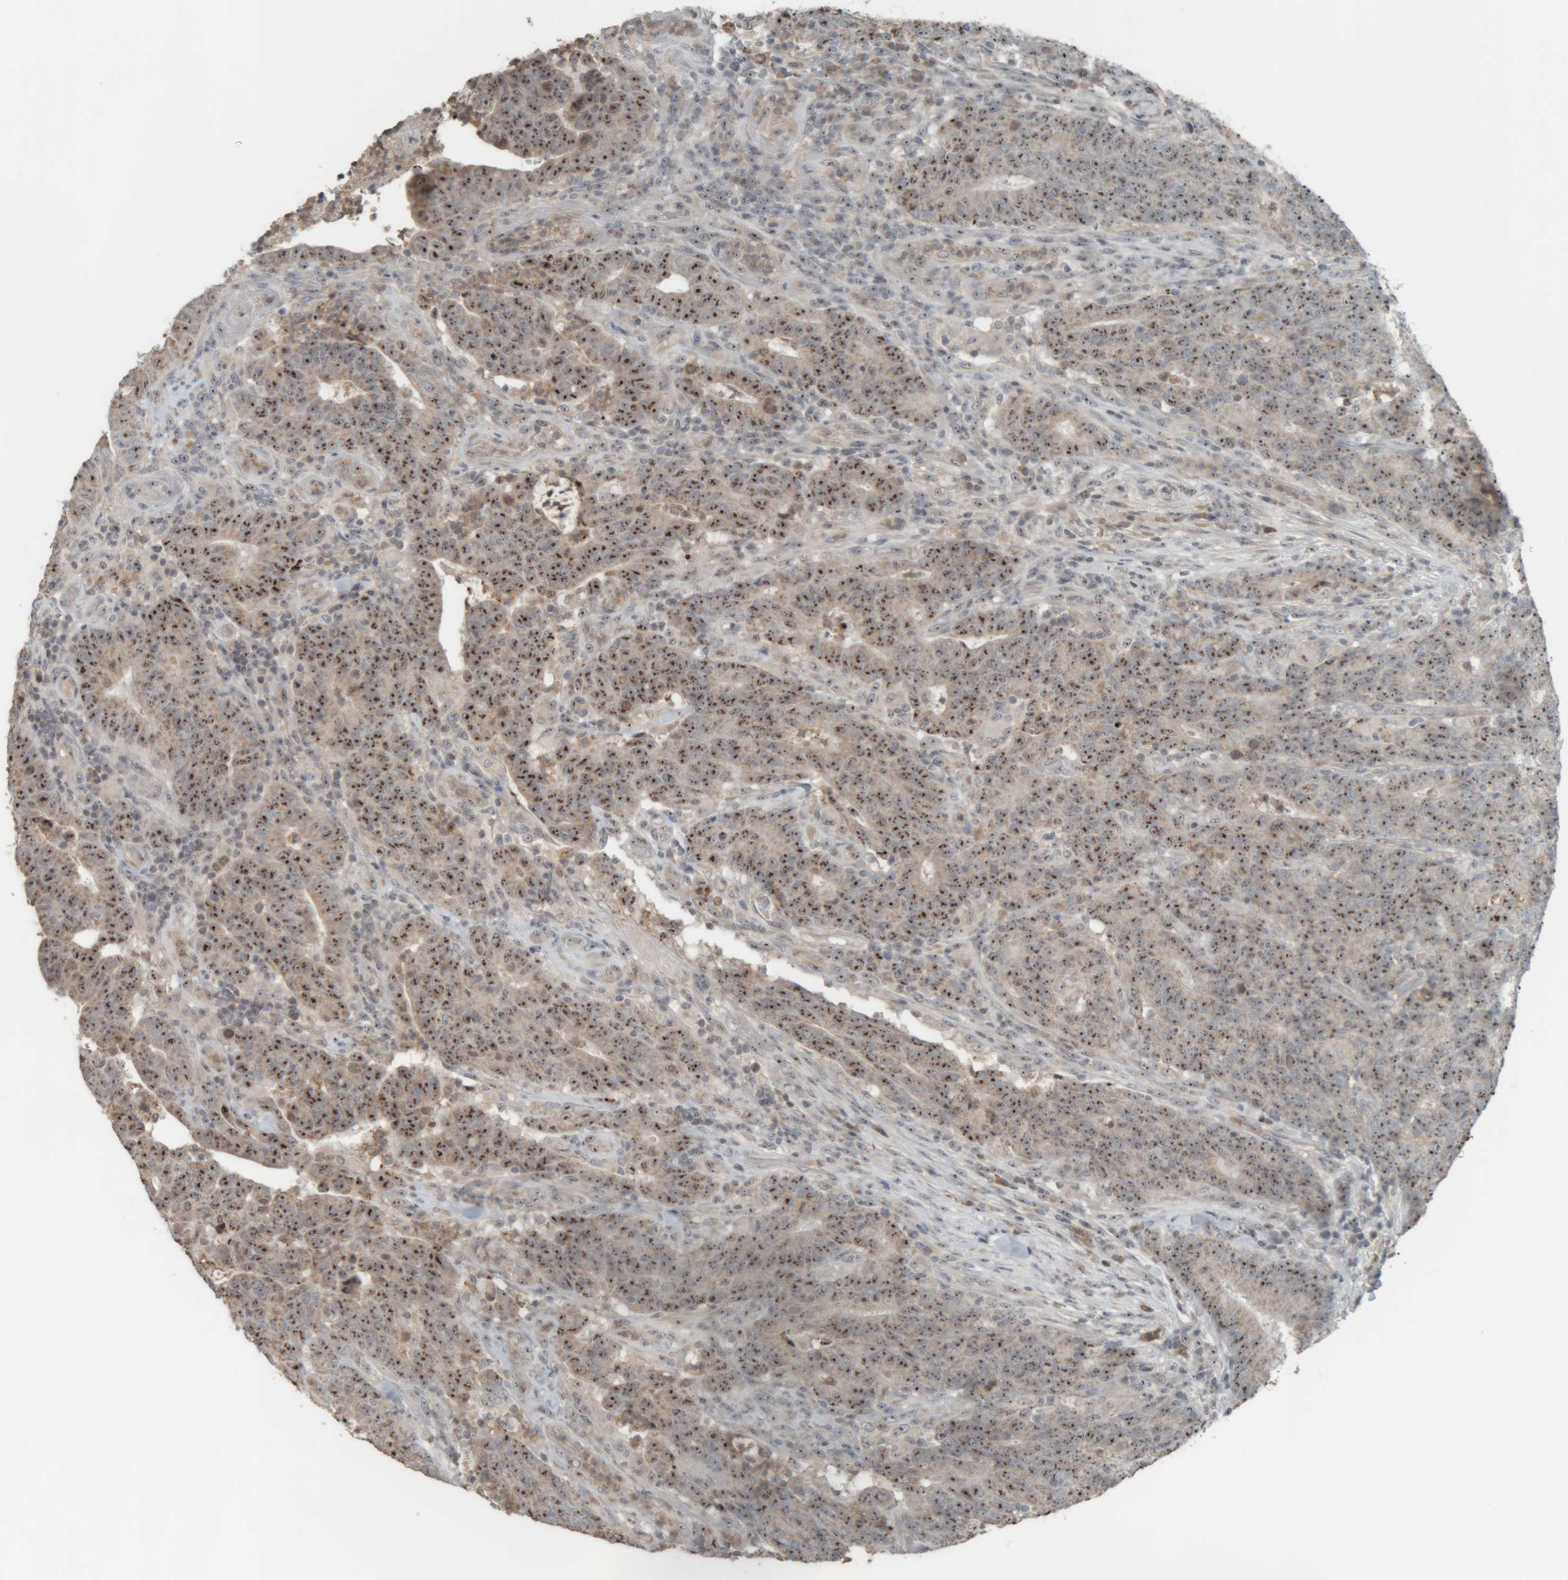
{"staining": {"intensity": "moderate", "quantity": ">75%", "location": "nuclear"}, "tissue": "colorectal cancer", "cell_type": "Tumor cells", "image_type": "cancer", "snomed": [{"axis": "morphology", "description": "Normal tissue, NOS"}, {"axis": "morphology", "description": "Adenocarcinoma, NOS"}, {"axis": "topography", "description": "Colon"}], "caption": "DAB immunohistochemical staining of colorectal adenocarcinoma exhibits moderate nuclear protein staining in about >75% of tumor cells.", "gene": "RPF1", "patient": {"sex": "female", "age": 75}}